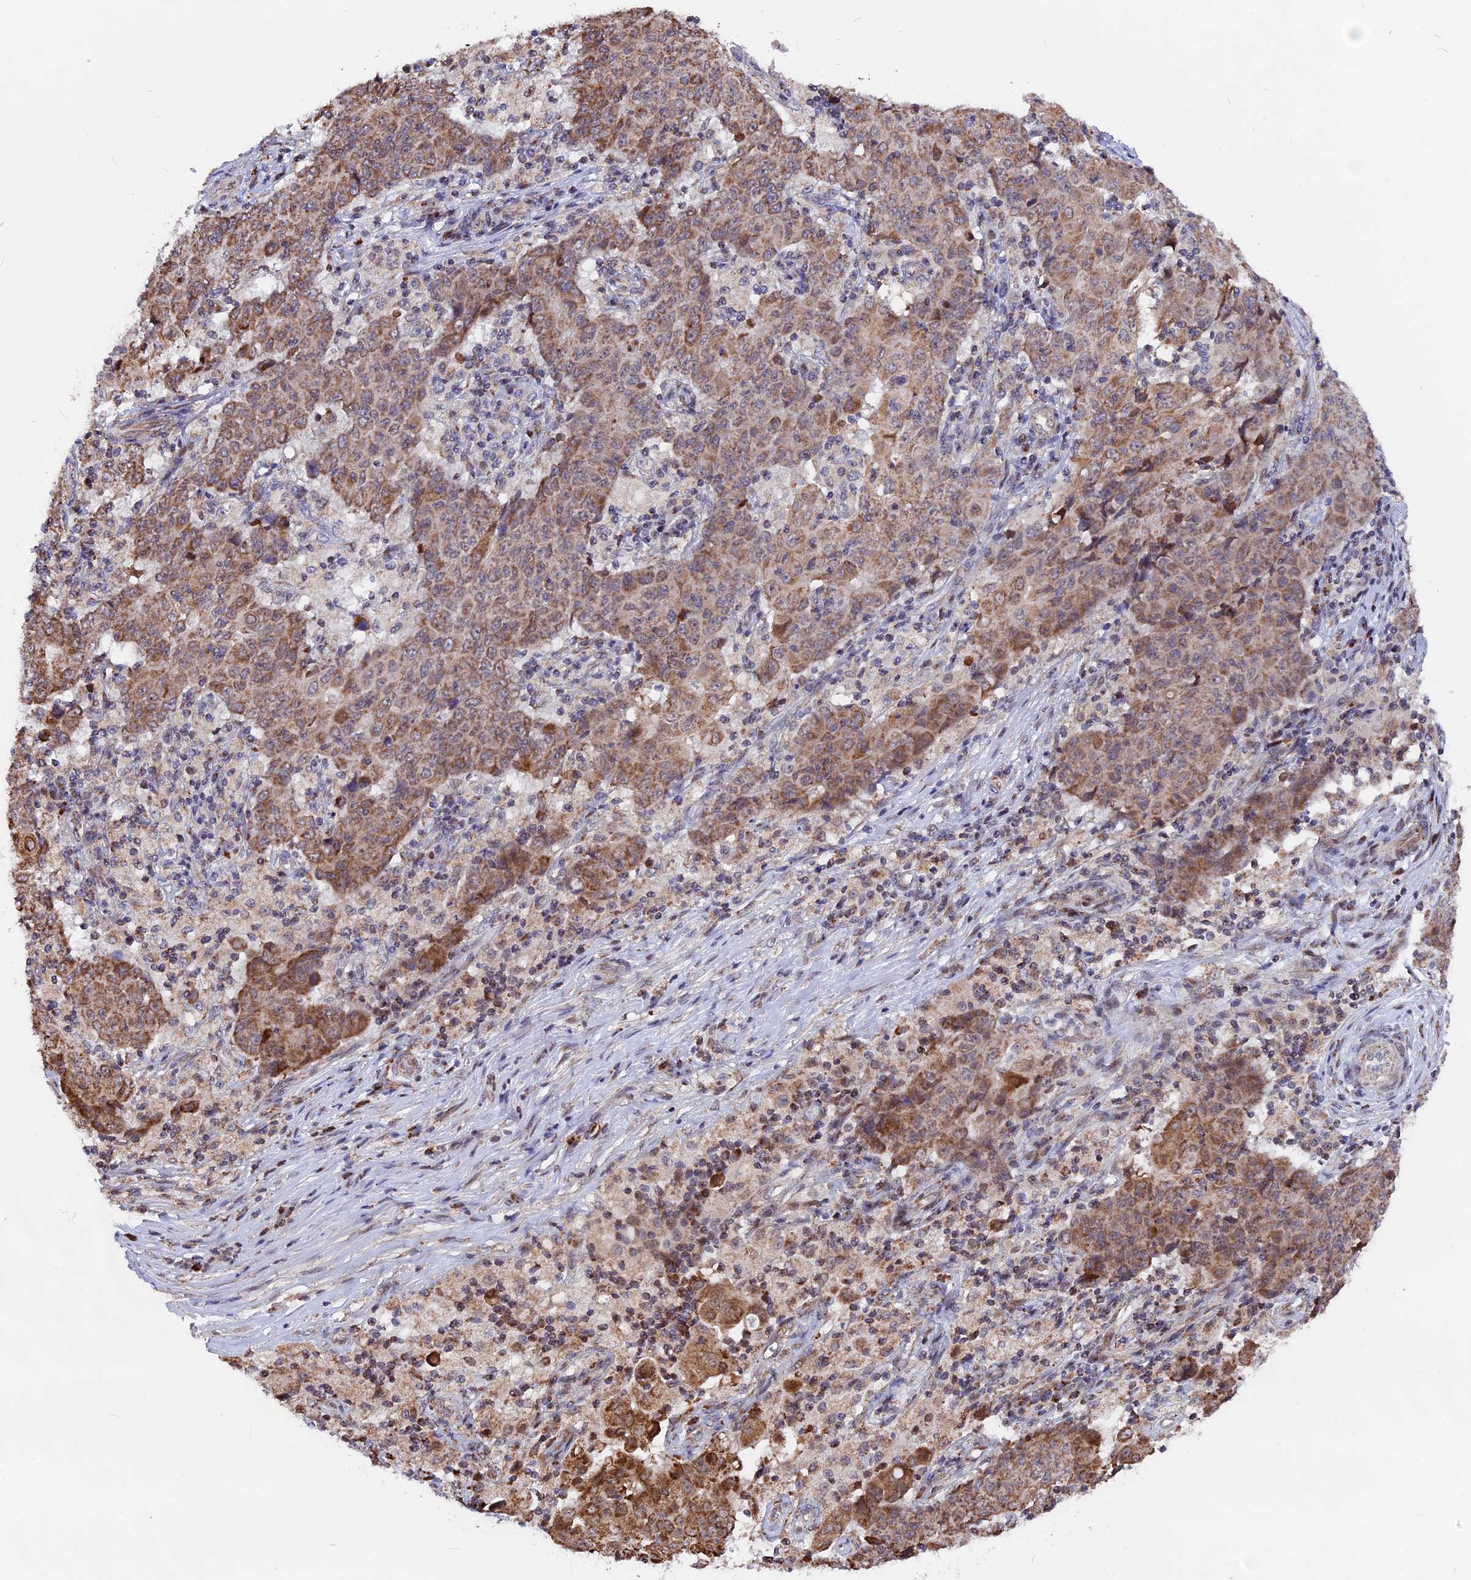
{"staining": {"intensity": "moderate", "quantity": ">75%", "location": "cytoplasmic/membranous"}, "tissue": "ovarian cancer", "cell_type": "Tumor cells", "image_type": "cancer", "snomed": [{"axis": "morphology", "description": "Carcinoma, endometroid"}, {"axis": "topography", "description": "Ovary"}], "caption": "Immunohistochemistry photomicrograph of neoplastic tissue: ovarian cancer (endometroid carcinoma) stained using immunohistochemistry (IHC) reveals medium levels of moderate protein expression localized specifically in the cytoplasmic/membranous of tumor cells, appearing as a cytoplasmic/membranous brown color.", "gene": "FAM174C", "patient": {"sex": "female", "age": 42}}